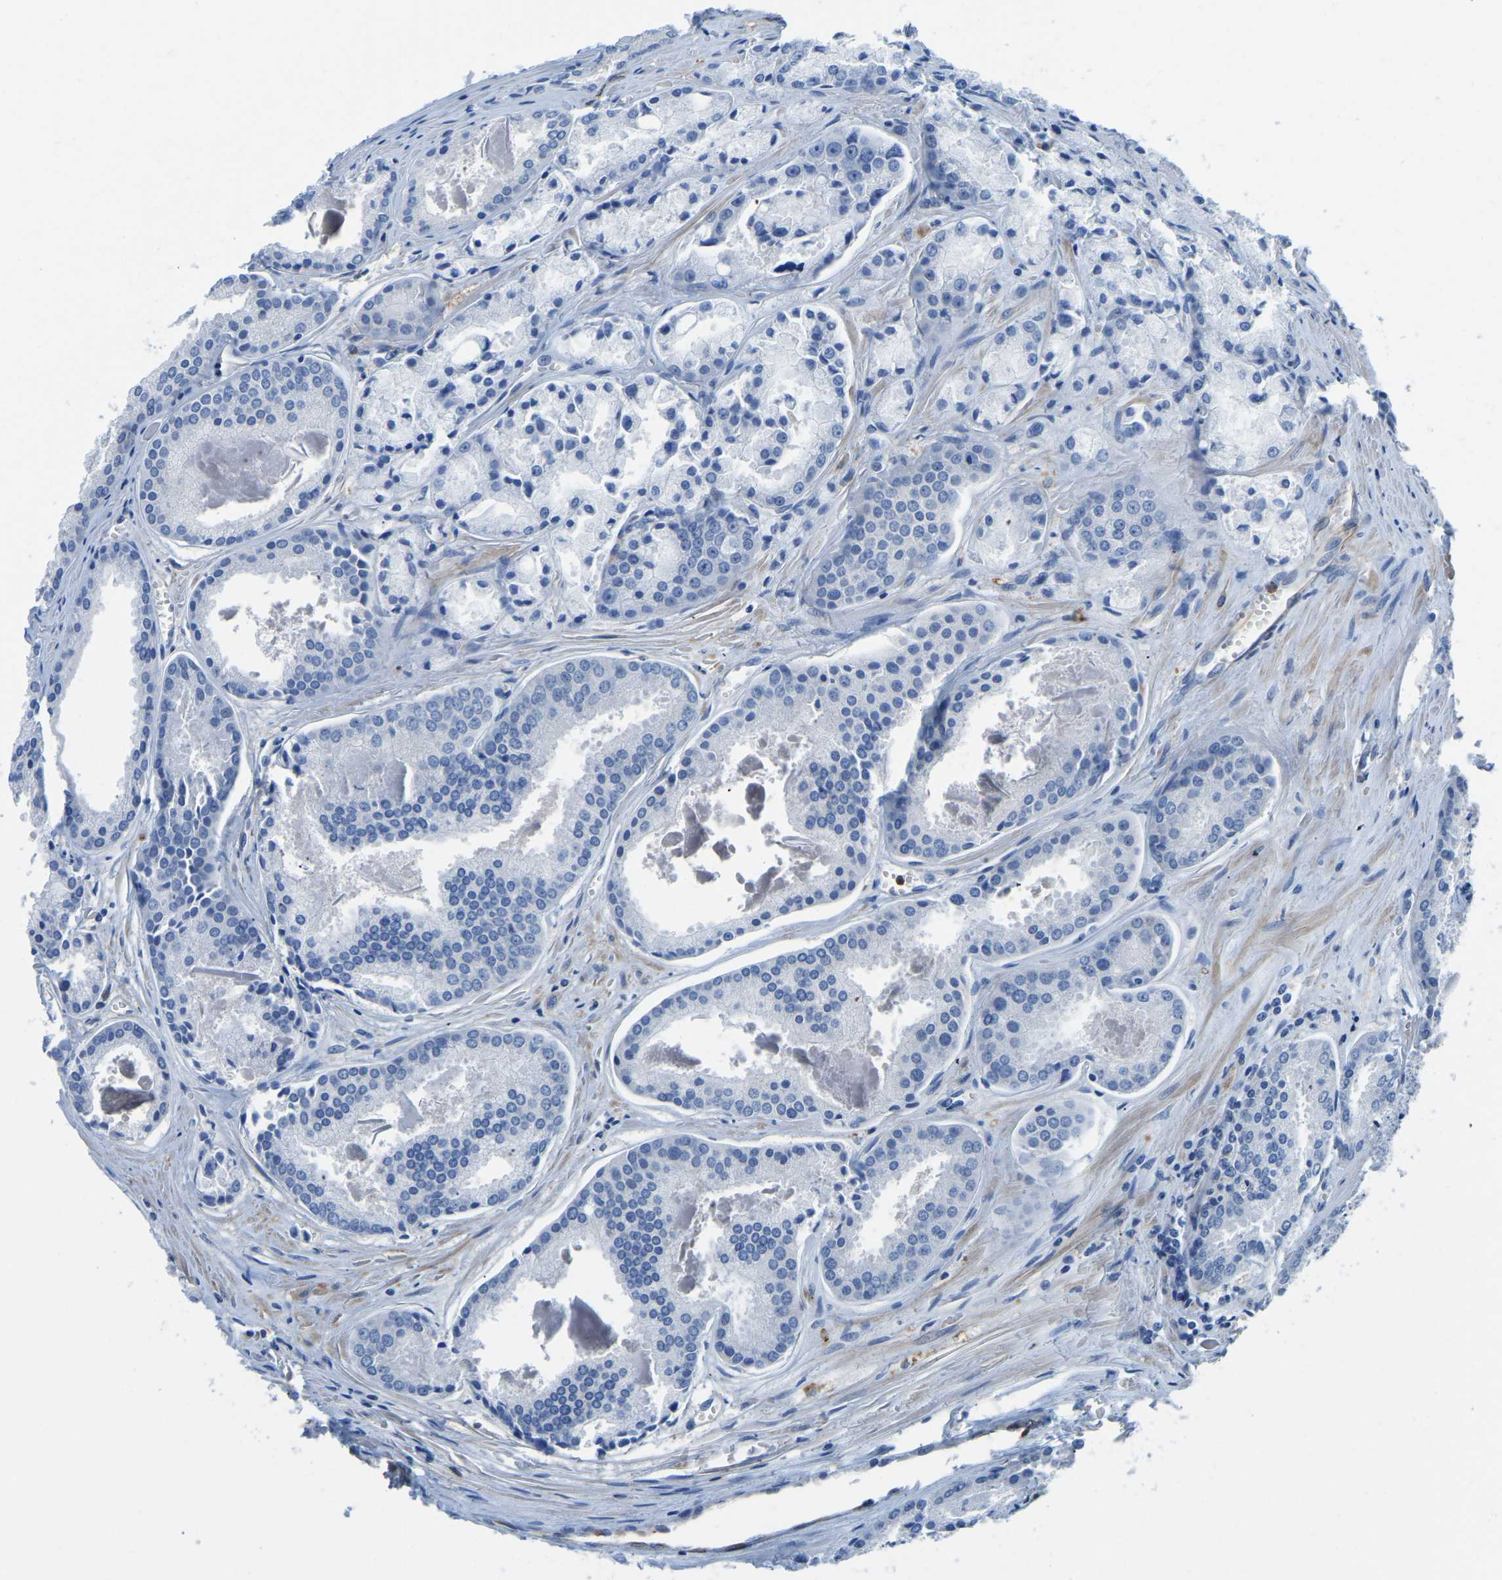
{"staining": {"intensity": "negative", "quantity": "none", "location": "none"}, "tissue": "prostate cancer", "cell_type": "Tumor cells", "image_type": "cancer", "snomed": [{"axis": "morphology", "description": "Adenocarcinoma, Low grade"}, {"axis": "topography", "description": "Prostate"}], "caption": "Human prostate cancer (low-grade adenocarcinoma) stained for a protein using IHC demonstrates no staining in tumor cells.", "gene": "MS4A3", "patient": {"sex": "male", "age": 64}}